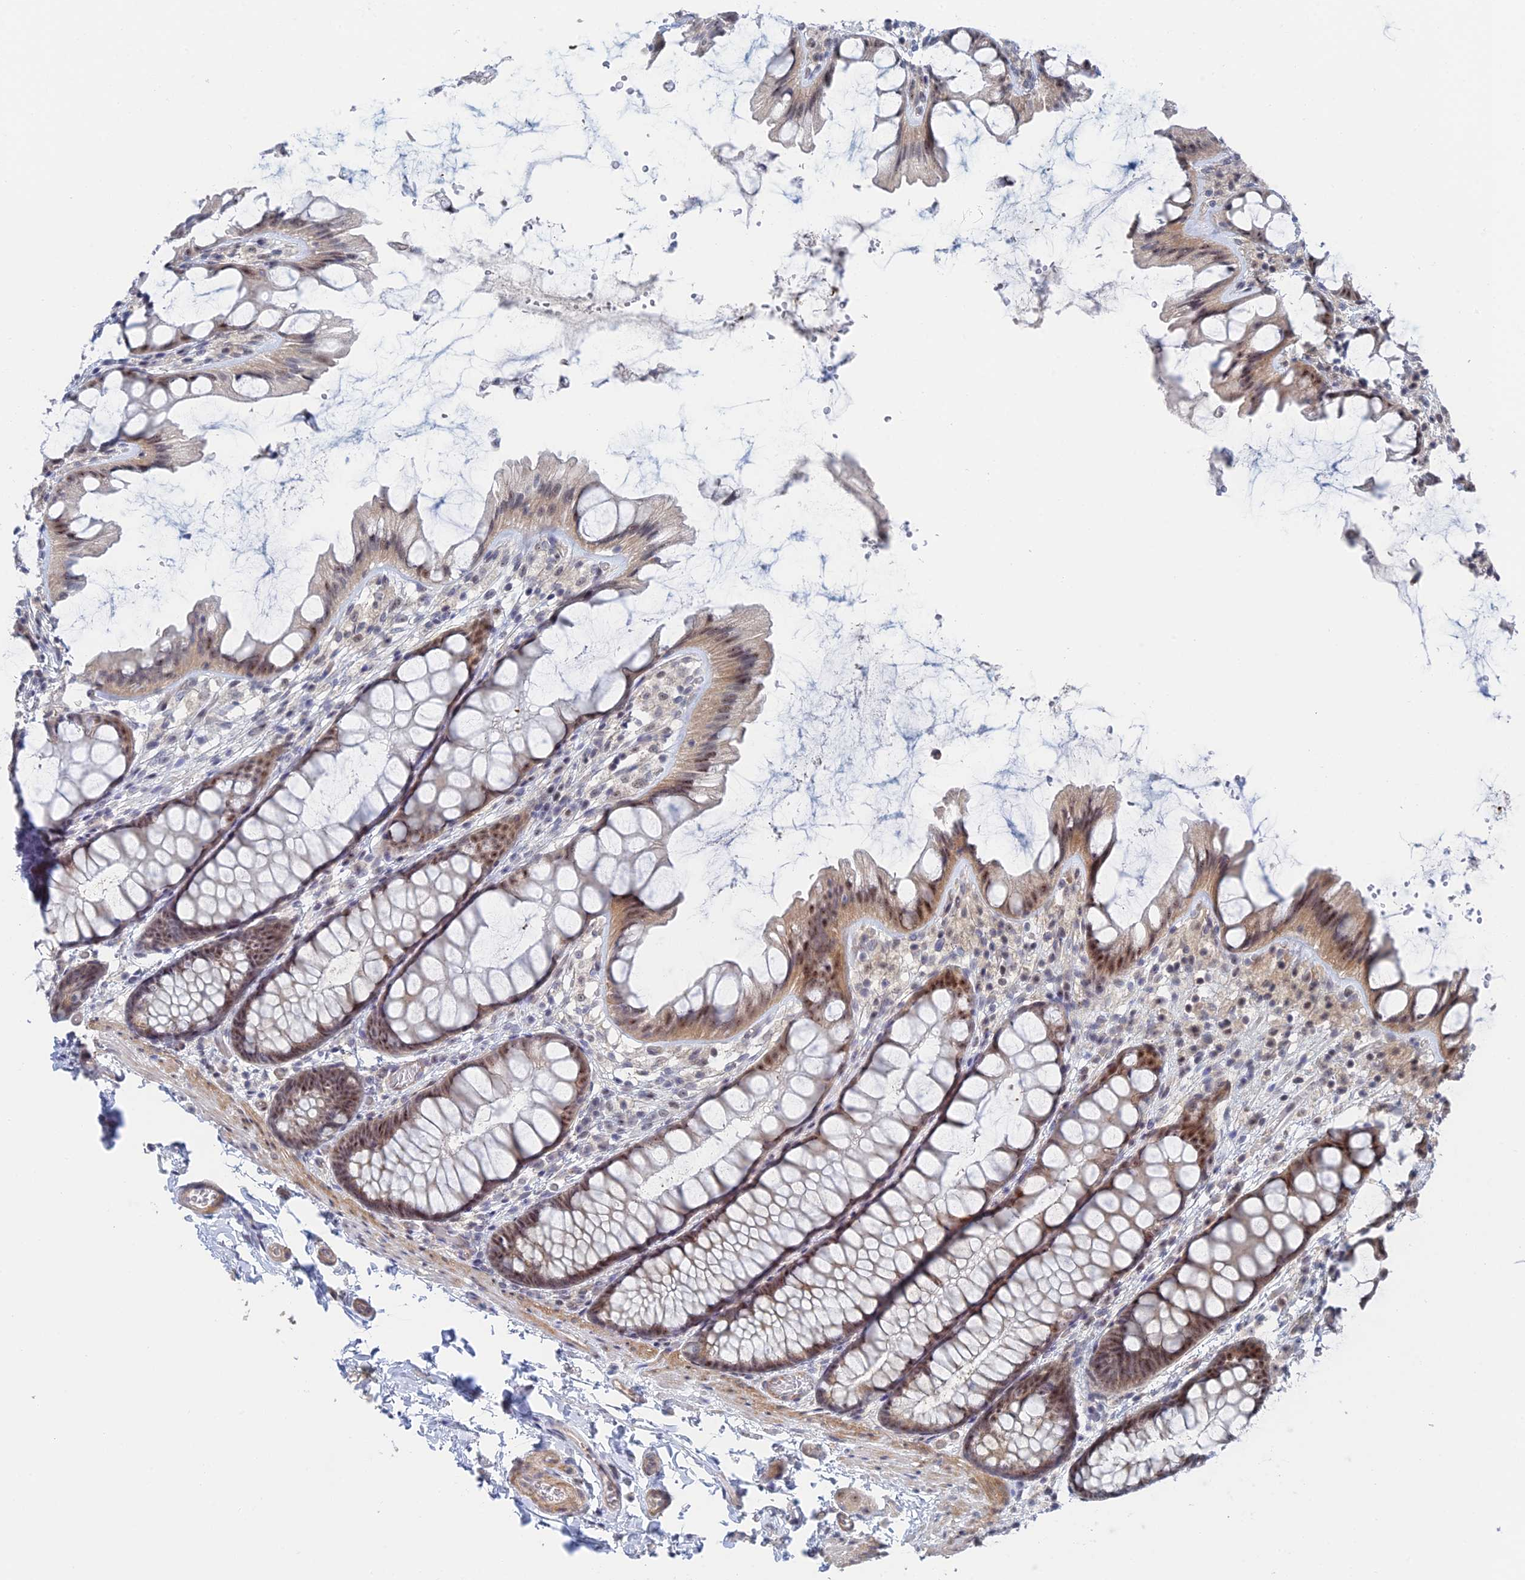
{"staining": {"intensity": "weak", "quantity": ">75%", "location": "cytoplasmic/membranous"}, "tissue": "colon", "cell_type": "Endothelial cells", "image_type": "normal", "snomed": [{"axis": "morphology", "description": "Normal tissue, NOS"}, {"axis": "topography", "description": "Colon"}], "caption": "Protein expression analysis of normal colon reveals weak cytoplasmic/membranous expression in approximately >75% of endothelial cells. (Stains: DAB (3,3'-diaminobenzidine) in brown, nuclei in blue, Microscopy: brightfield microscopy at high magnification).", "gene": "CFAP92", "patient": {"sex": "male", "age": 47}}